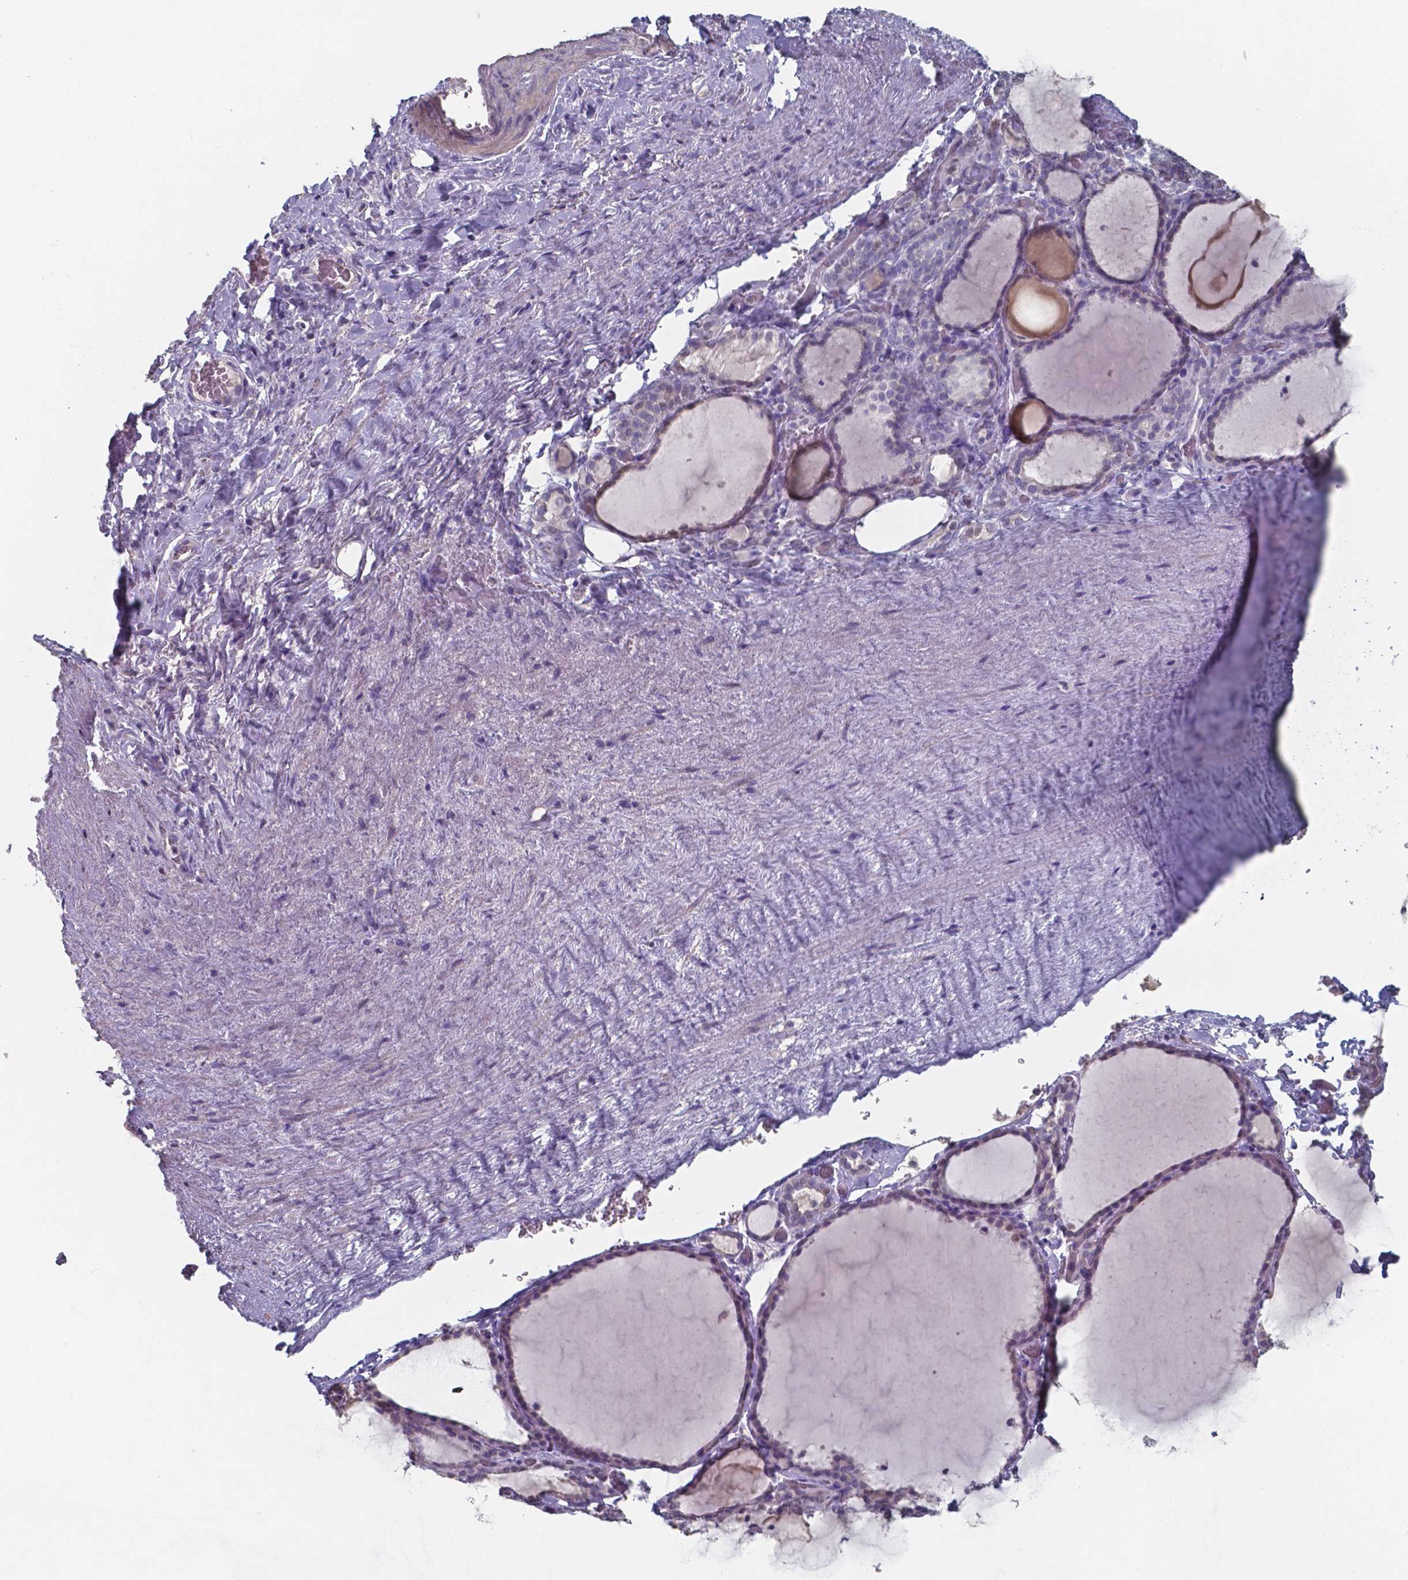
{"staining": {"intensity": "weak", "quantity": "25%-75%", "location": "cytoplasmic/membranous"}, "tissue": "thyroid gland", "cell_type": "Glandular cells", "image_type": "normal", "snomed": [{"axis": "morphology", "description": "Normal tissue, NOS"}, {"axis": "topography", "description": "Thyroid gland"}], "caption": "A micrograph of human thyroid gland stained for a protein exhibits weak cytoplasmic/membranous brown staining in glandular cells. (DAB (3,3'-diaminobenzidine) IHC with brightfield microscopy, high magnification).", "gene": "FOXJ1", "patient": {"sex": "female", "age": 22}}